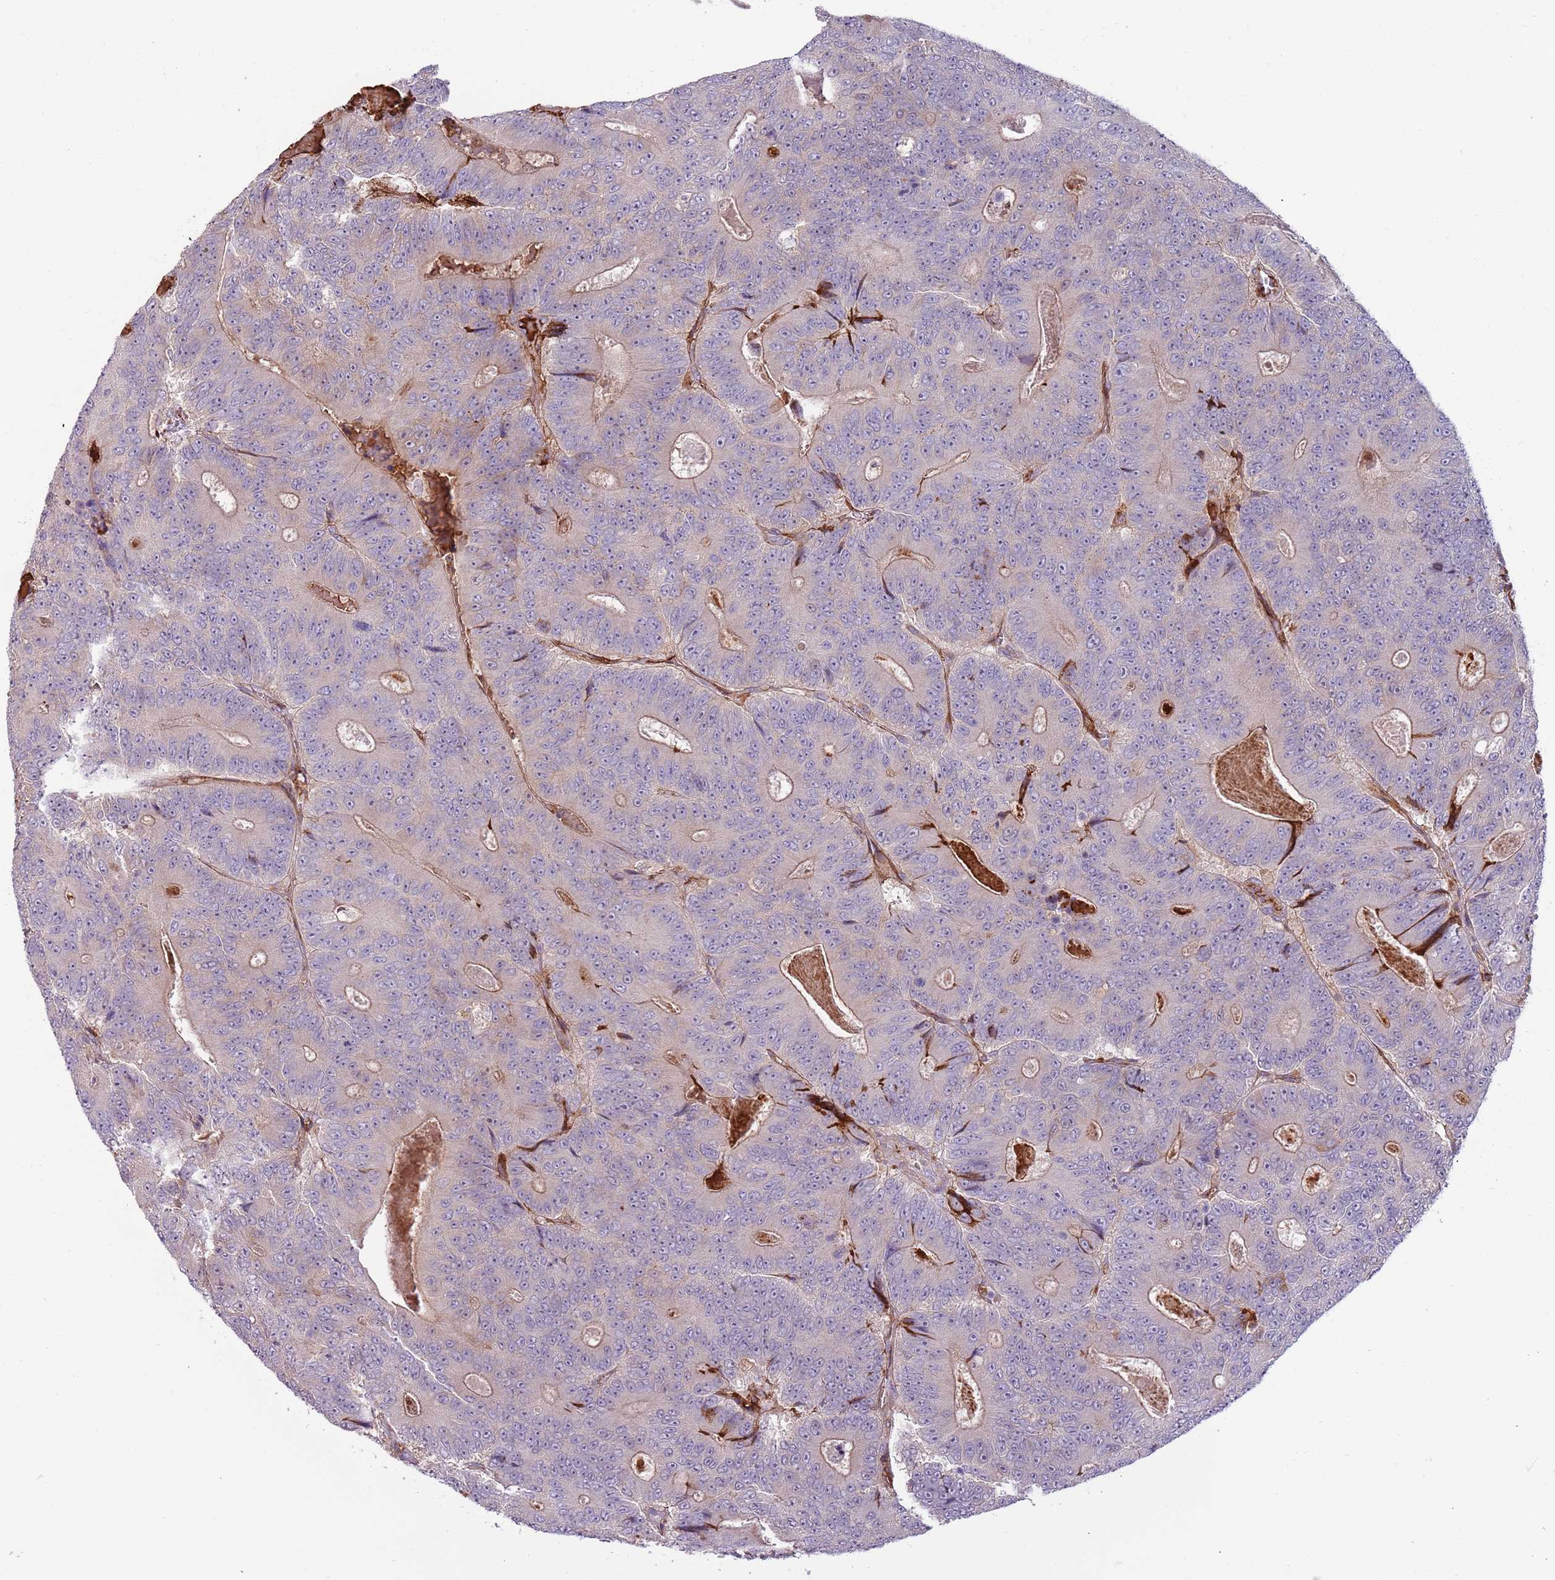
{"staining": {"intensity": "negative", "quantity": "none", "location": "none"}, "tissue": "colorectal cancer", "cell_type": "Tumor cells", "image_type": "cancer", "snomed": [{"axis": "morphology", "description": "Adenocarcinoma, NOS"}, {"axis": "topography", "description": "Colon"}], "caption": "IHC micrograph of neoplastic tissue: human colorectal adenocarcinoma stained with DAB displays no significant protein staining in tumor cells. (Stains: DAB (3,3'-diaminobenzidine) immunohistochemistry with hematoxylin counter stain, Microscopy: brightfield microscopy at high magnification).", "gene": "NADK", "patient": {"sex": "male", "age": 83}}